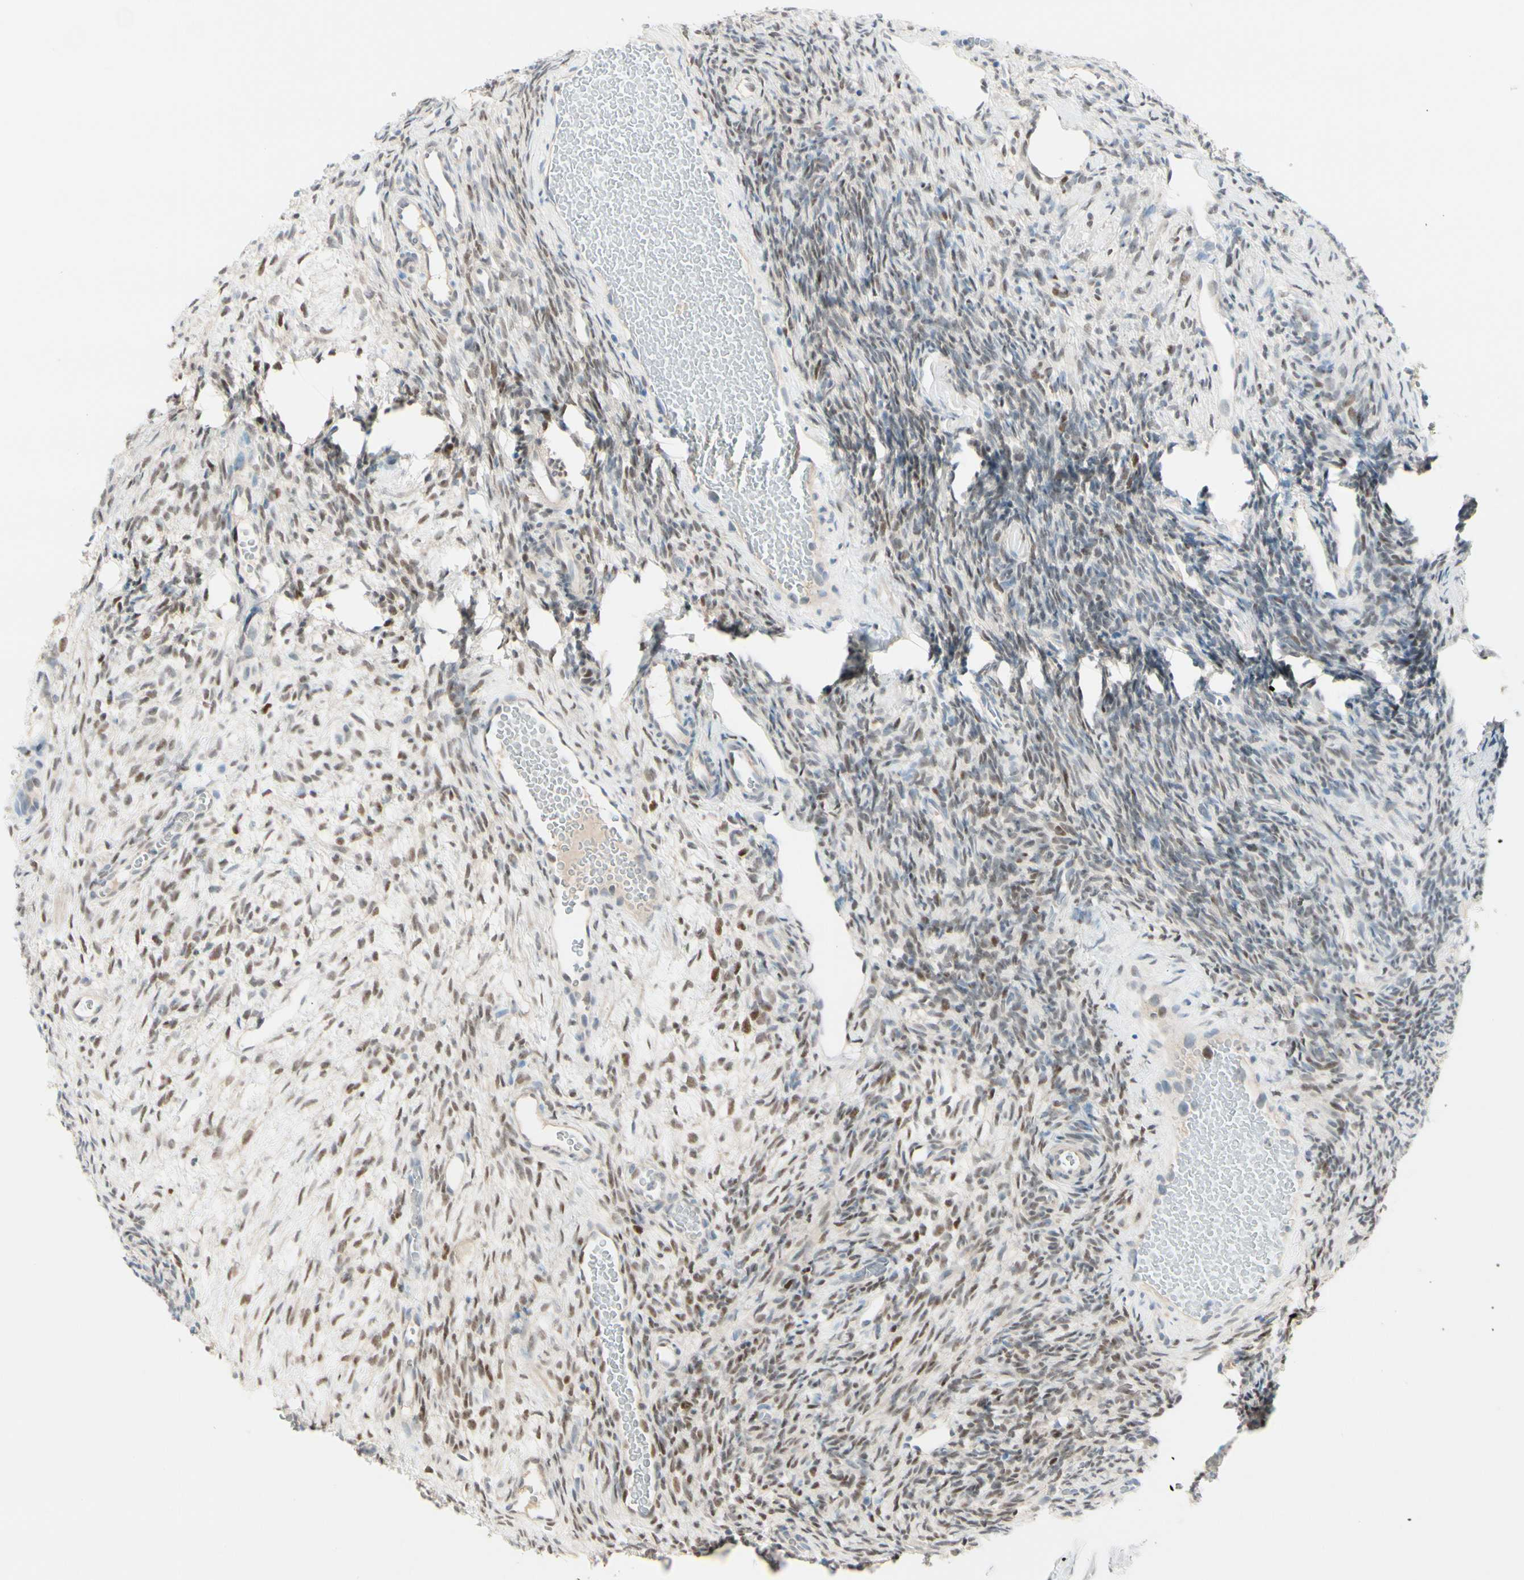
{"staining": {"intensity": "weak", "quantity": ">75%", "location": "nuclear"}, "tissue": "ovary", "cell_type": "Ovarian stroma cells", "image_type": "normal", "snomed": [{"axis": "morphology", "description": "Normal tissue, NOS"}, {"axis": "topography", "description": "Ovary"}], "caption": "Immunohistochemical staining of benign human ovary shows >75% levels of weak nuclear protein staining in about >75% of ovarian stroma cells.", "gene": "PTTG1", "patient": {"sex": "female", "age": 35}}